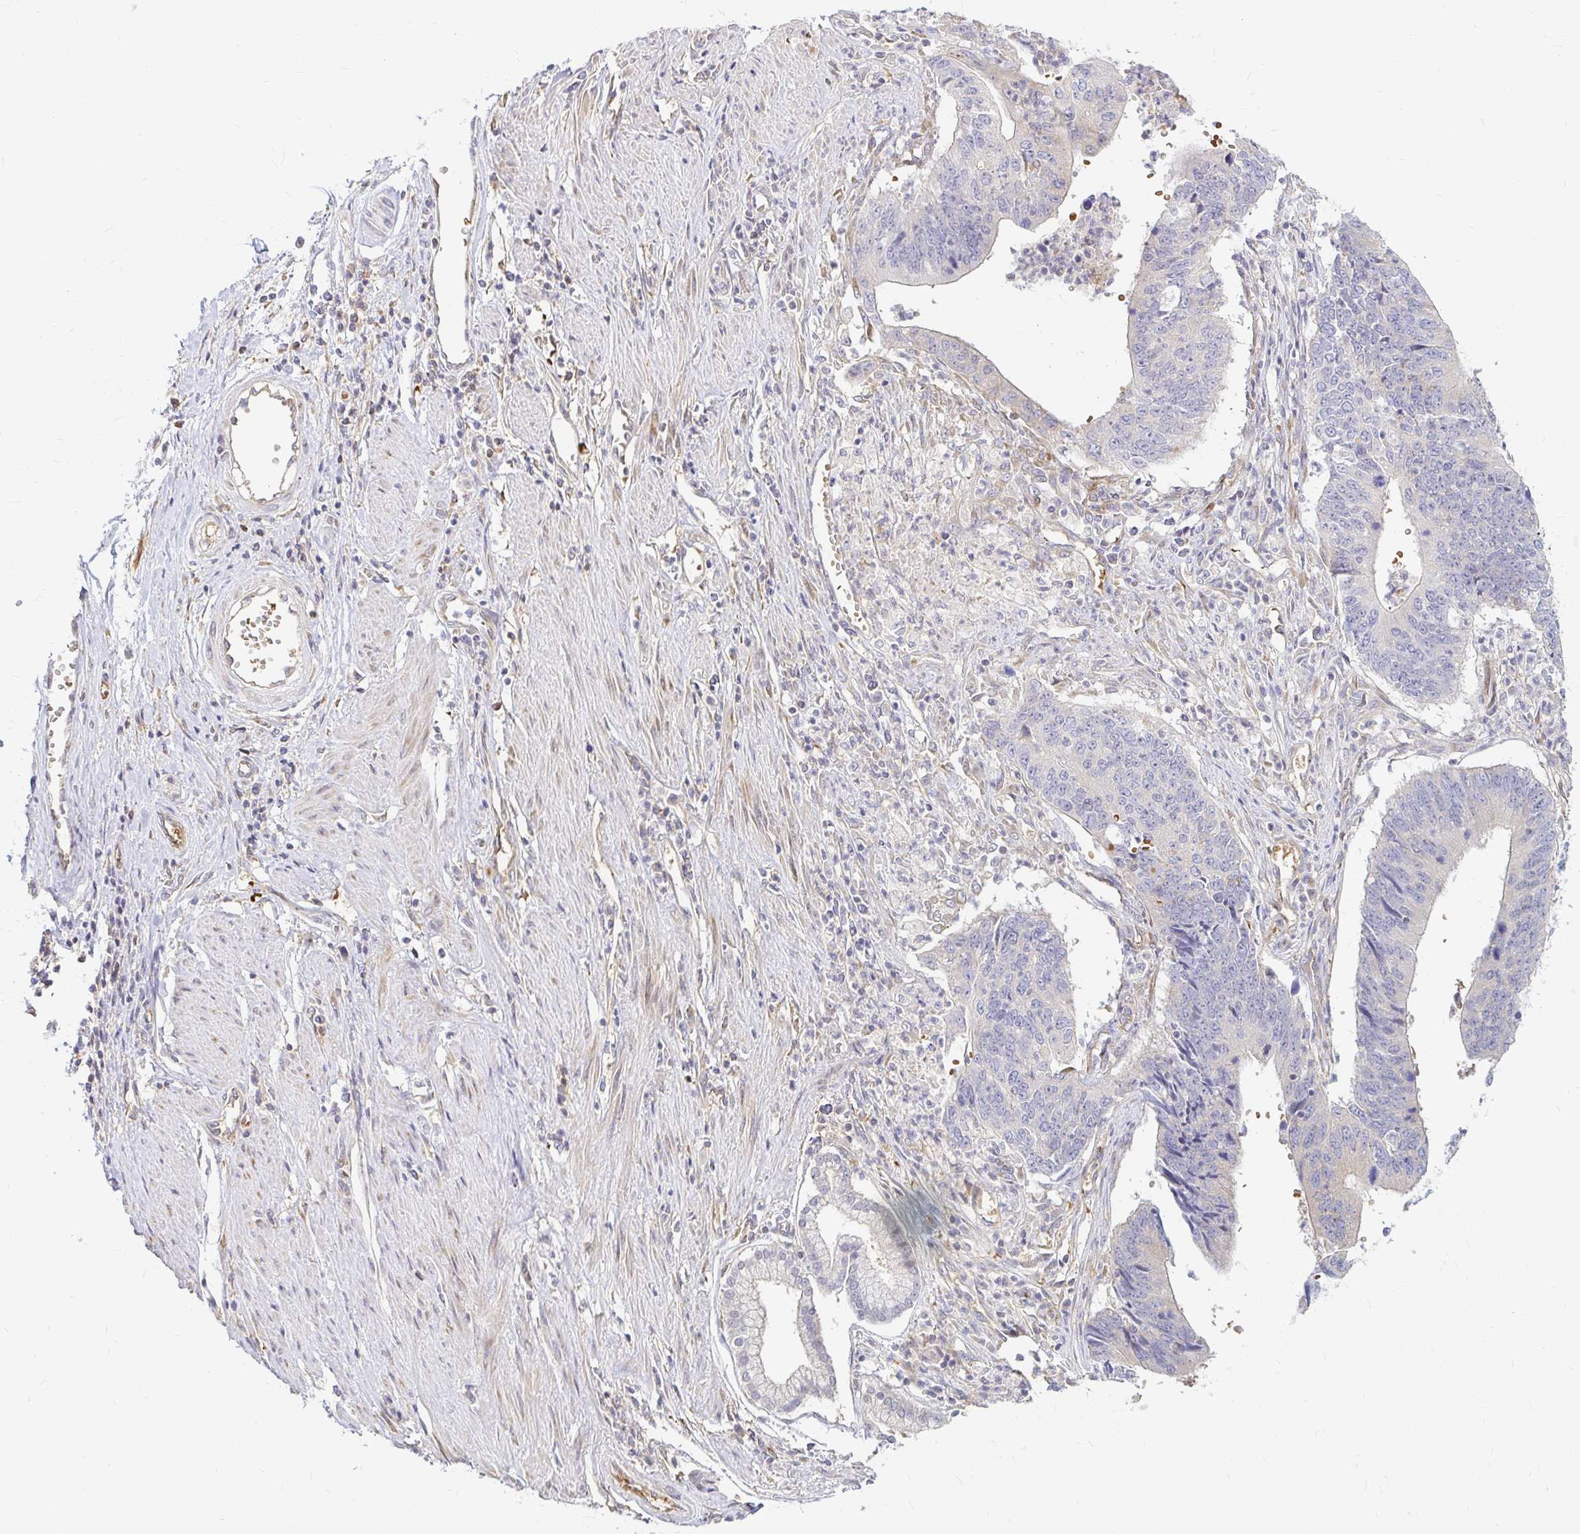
{"staining": {"intensity": "negative", "quantity": "none", "location": "none"}, "tissue": "stomach cancer", "cell_type": "Tumor cells", "image_type": "cancer", "snomed": [{"axis": "morphology", "description": "Adenocarcinoma, NOS"}, {"axis": "topography", "description": "Stomach"}], "caption": "Immunohistochemistry (IHC) of stomach adenocarcinoma exhibits no staining in tumor cells. (DAB (3,3'-diaminobenzidine) IHC visualized using brightfield microscopy, high magnification).", "gene": "CAST", "patient": {"sex": "male", "age": 59}}